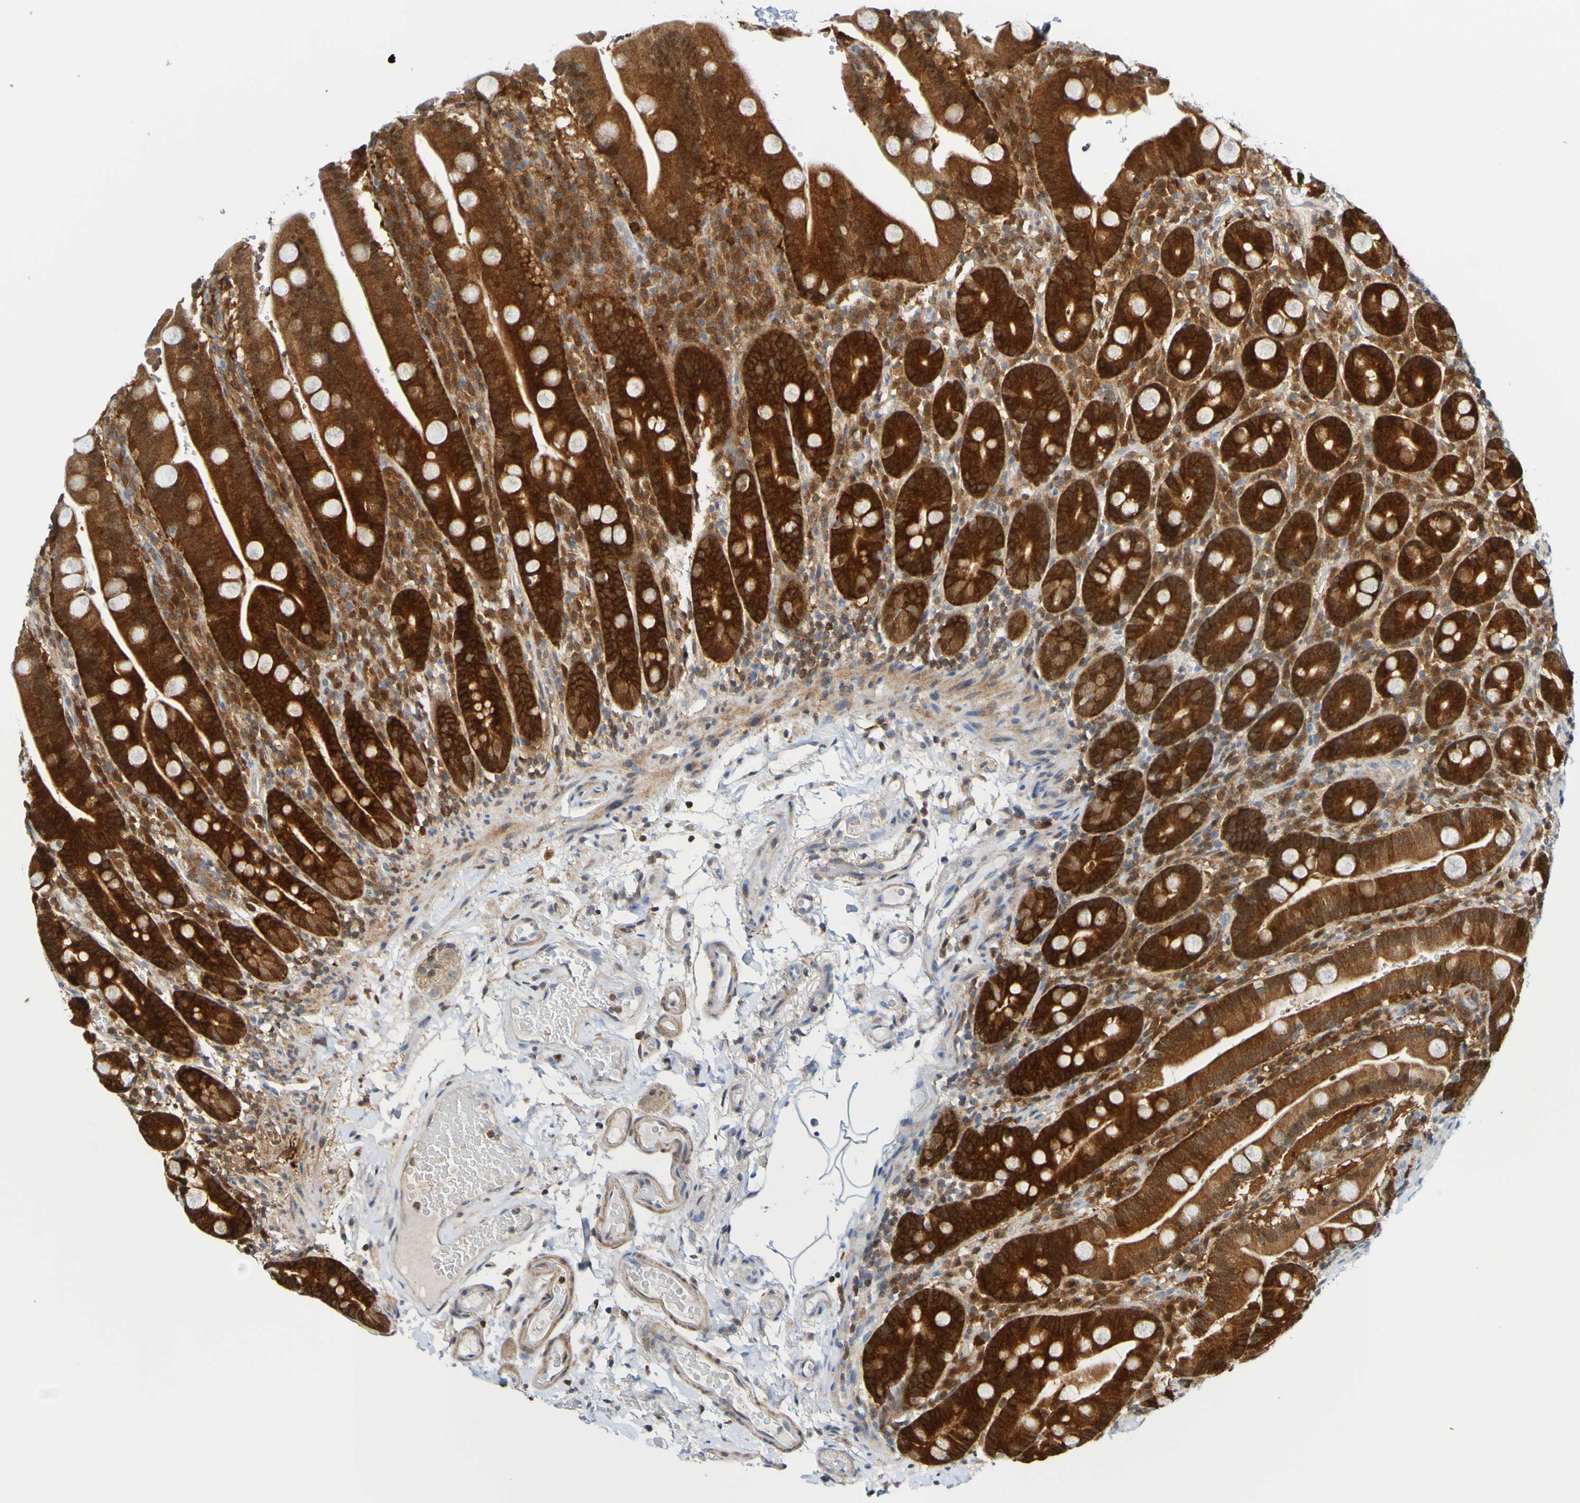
{"staining": {"intensity": "strong", "quantity": ">75%", "location": "cytoplasmic/membranous"}, "tissue": "duodenum", "cell_type": "Glandular cells", "image_type": "normal", "snomed": [{"axis": "morphology", "description": "Normal tissue, NOS"}, {"axis": "topography", "description": "Small intestine, NOS"}], "caption": "Glandular cells reveal strong cytoplasmic/membranous staining in about >75% of cells in normal duodenum. (brown staining indicates protein expression, while blue staining denotes nuclei).", "gene": "ATIC", "patient": {"sex": "female", "age": 71}}